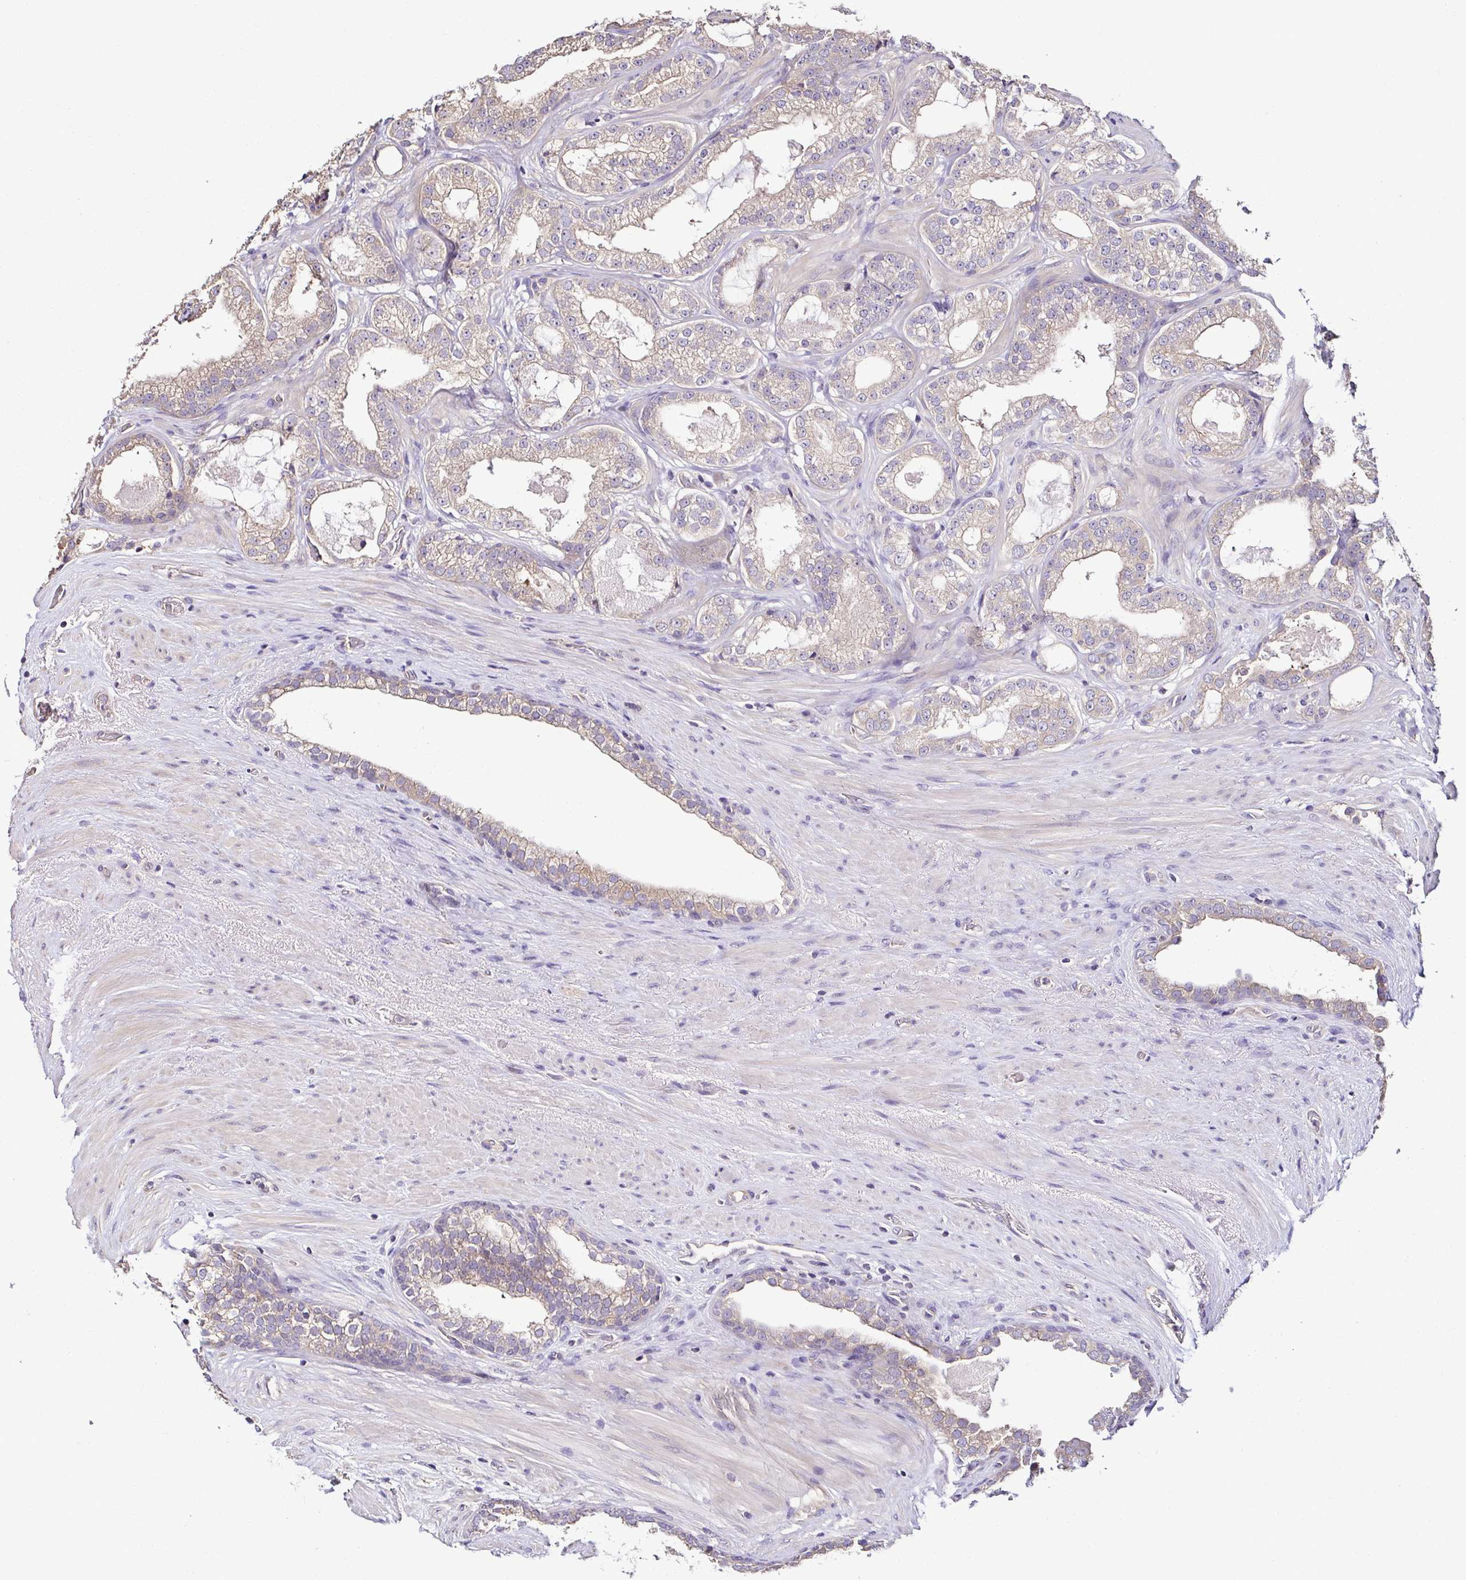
{"staining": {"intensity": "weak", "quantity": "25%-75%", "location": "cytoplasmic/membranous"}, "tissue": "prostate cancer", "cell_type": "Tumor cells", "image_type": "cancer", "snomed": [{"axis": "morphology", "description": "Adenocarcinoma, High grade"}, {"axis": "topography", "description": "Prostate"}], "caption": "Protein staining of prostate cancer (adenocarcinoma (high-grade)) tissue reveals weak cytoplasmic/membranous staining in about 25%-75% of tumor cells. Using DAB (3,3'-diaminobenzidine) (brown) and hematoxylin (blue) stains, captured at high magnification using brightfield microscopy.", "gene": "LMOD2", "patient": {"sex": "male", "age": 65}}